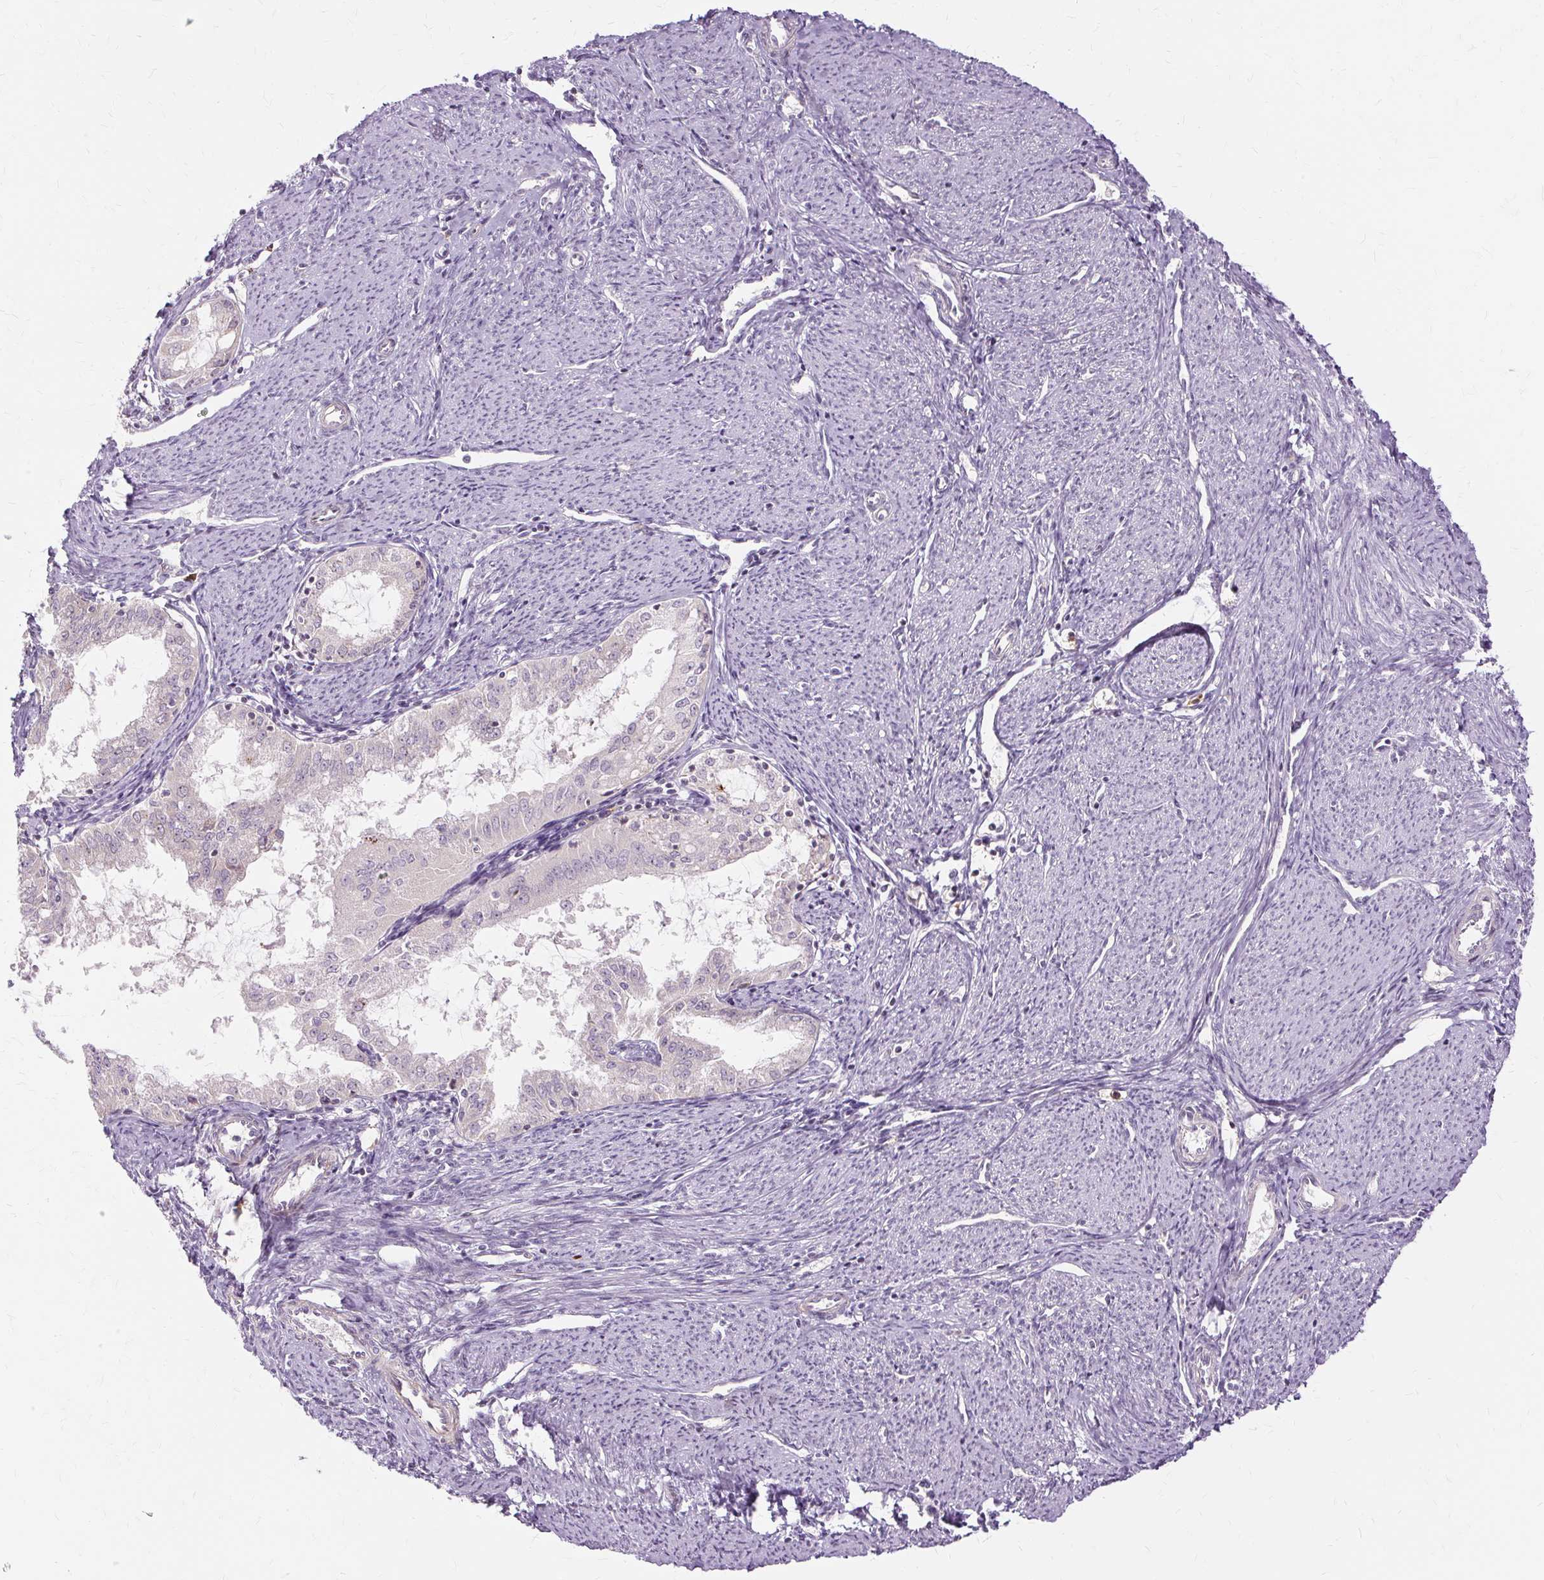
{"staining": {"intensity": "weak", "quantity": "<25%", "location": "nuclear"}, "tissue": "endometrial cancer", "cell_type": "Tumor cells", "image_type": "cancer", "snomed": [{"axis": "morphology", "description": "Adenocarcinoma, NOS"}, {"axis": "topography", "description": "Endometrium"}], "caption": "Histopathology image shows no protein staining in tumor cells of endometrial cancer tissue.", "gene": "MMACHC", "patient": {"sex": "female", "age": 70}}